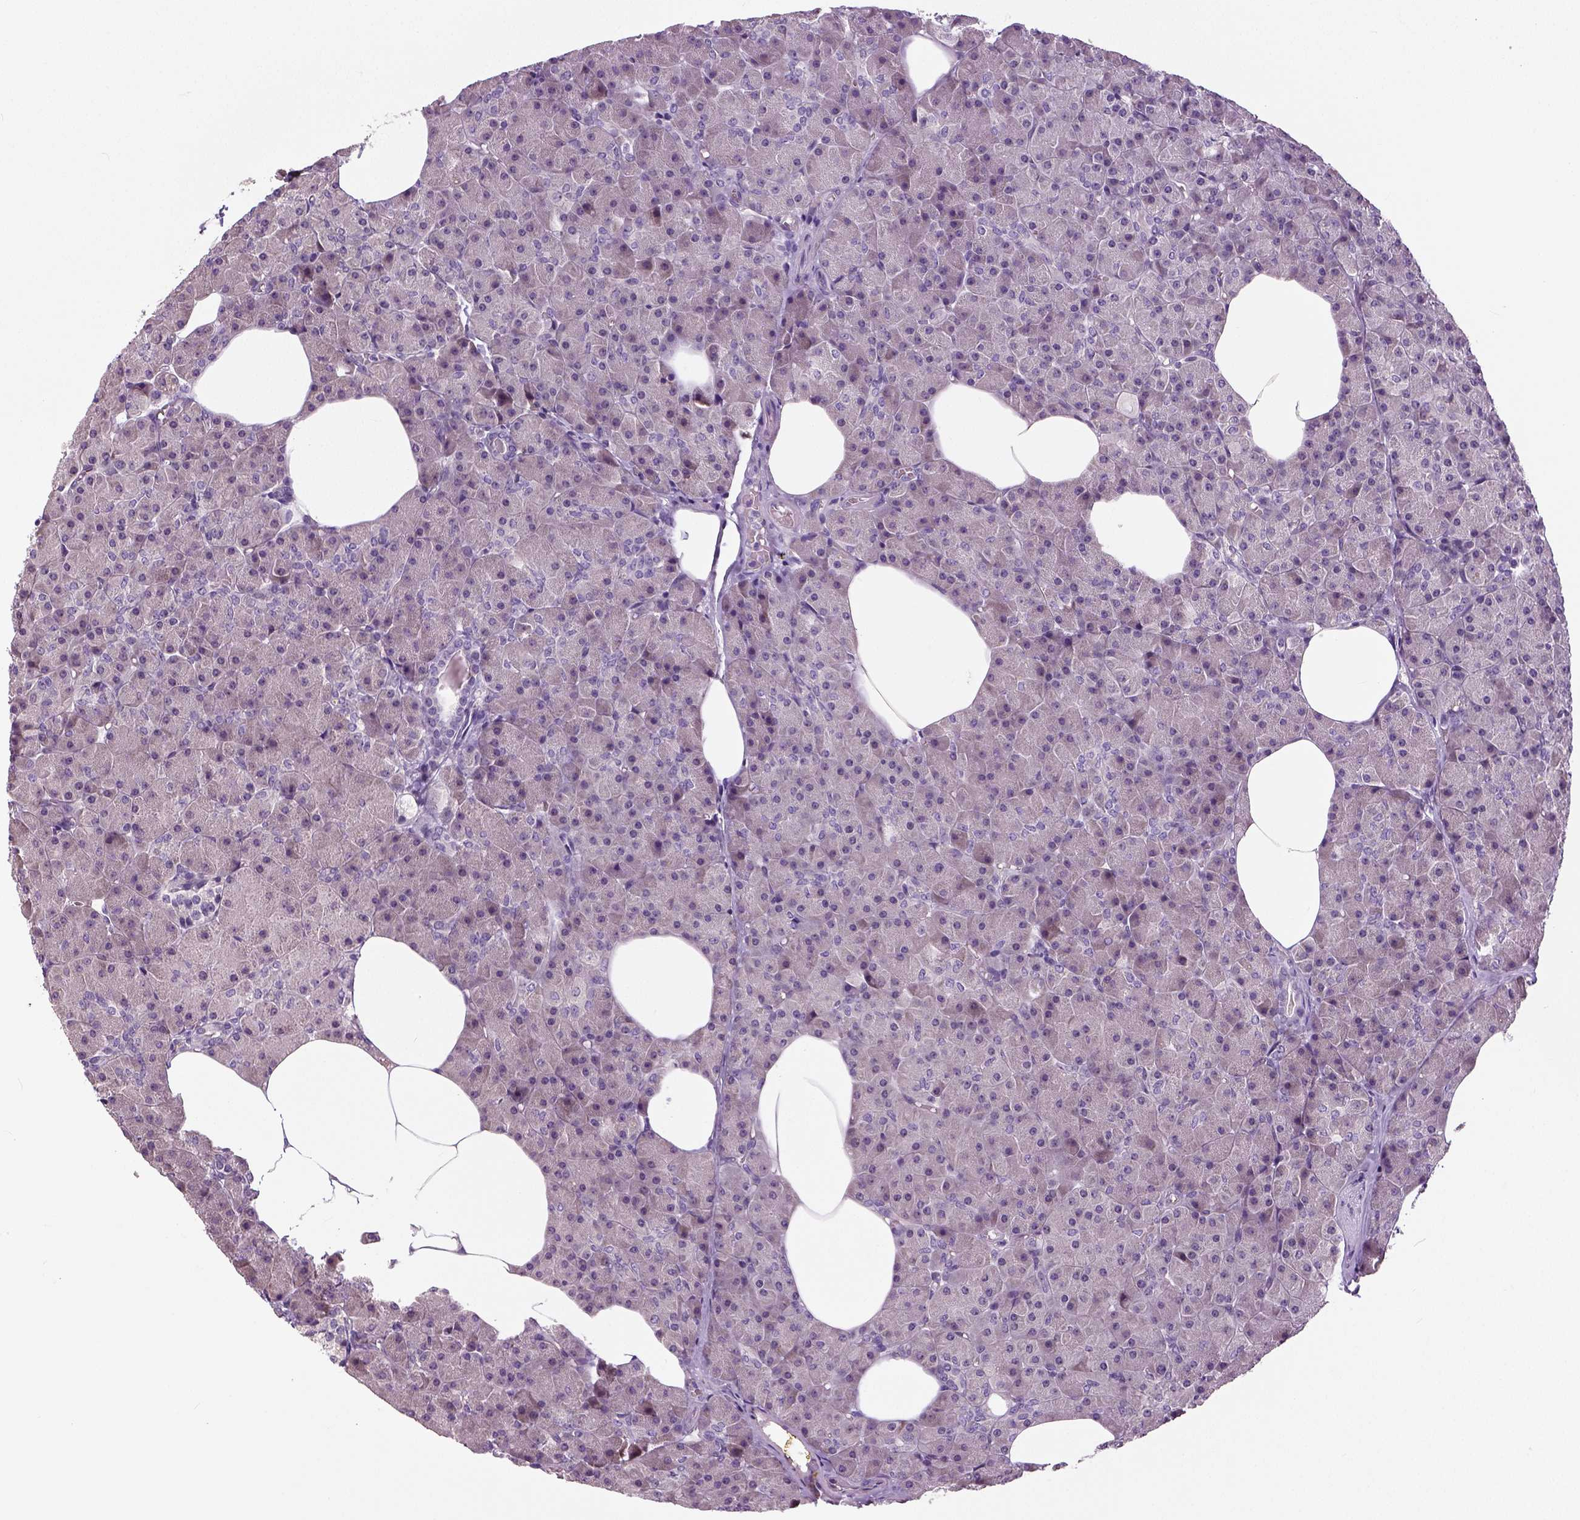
{"staining": {"intensity": "negative", "quantity": "none", "location": "none"}, "tissue": "pancreas", "cell_type": "Exocrine glandular cells", "image_type": "normal", "snomed": [{"axis": "morphology", "description": "Normal tissue, NOS"}, {"axis": "topography", "description": "Pancreas"}], "caption": "Immunohistochemistry (IHC) photomicrograph of normal pancreas: pancreas stained with DAB exhibits no significant protein positivity in exocrine glandular cells.", "gene": "NECAB1", "patient": {"sex": "female", "age": 45}}